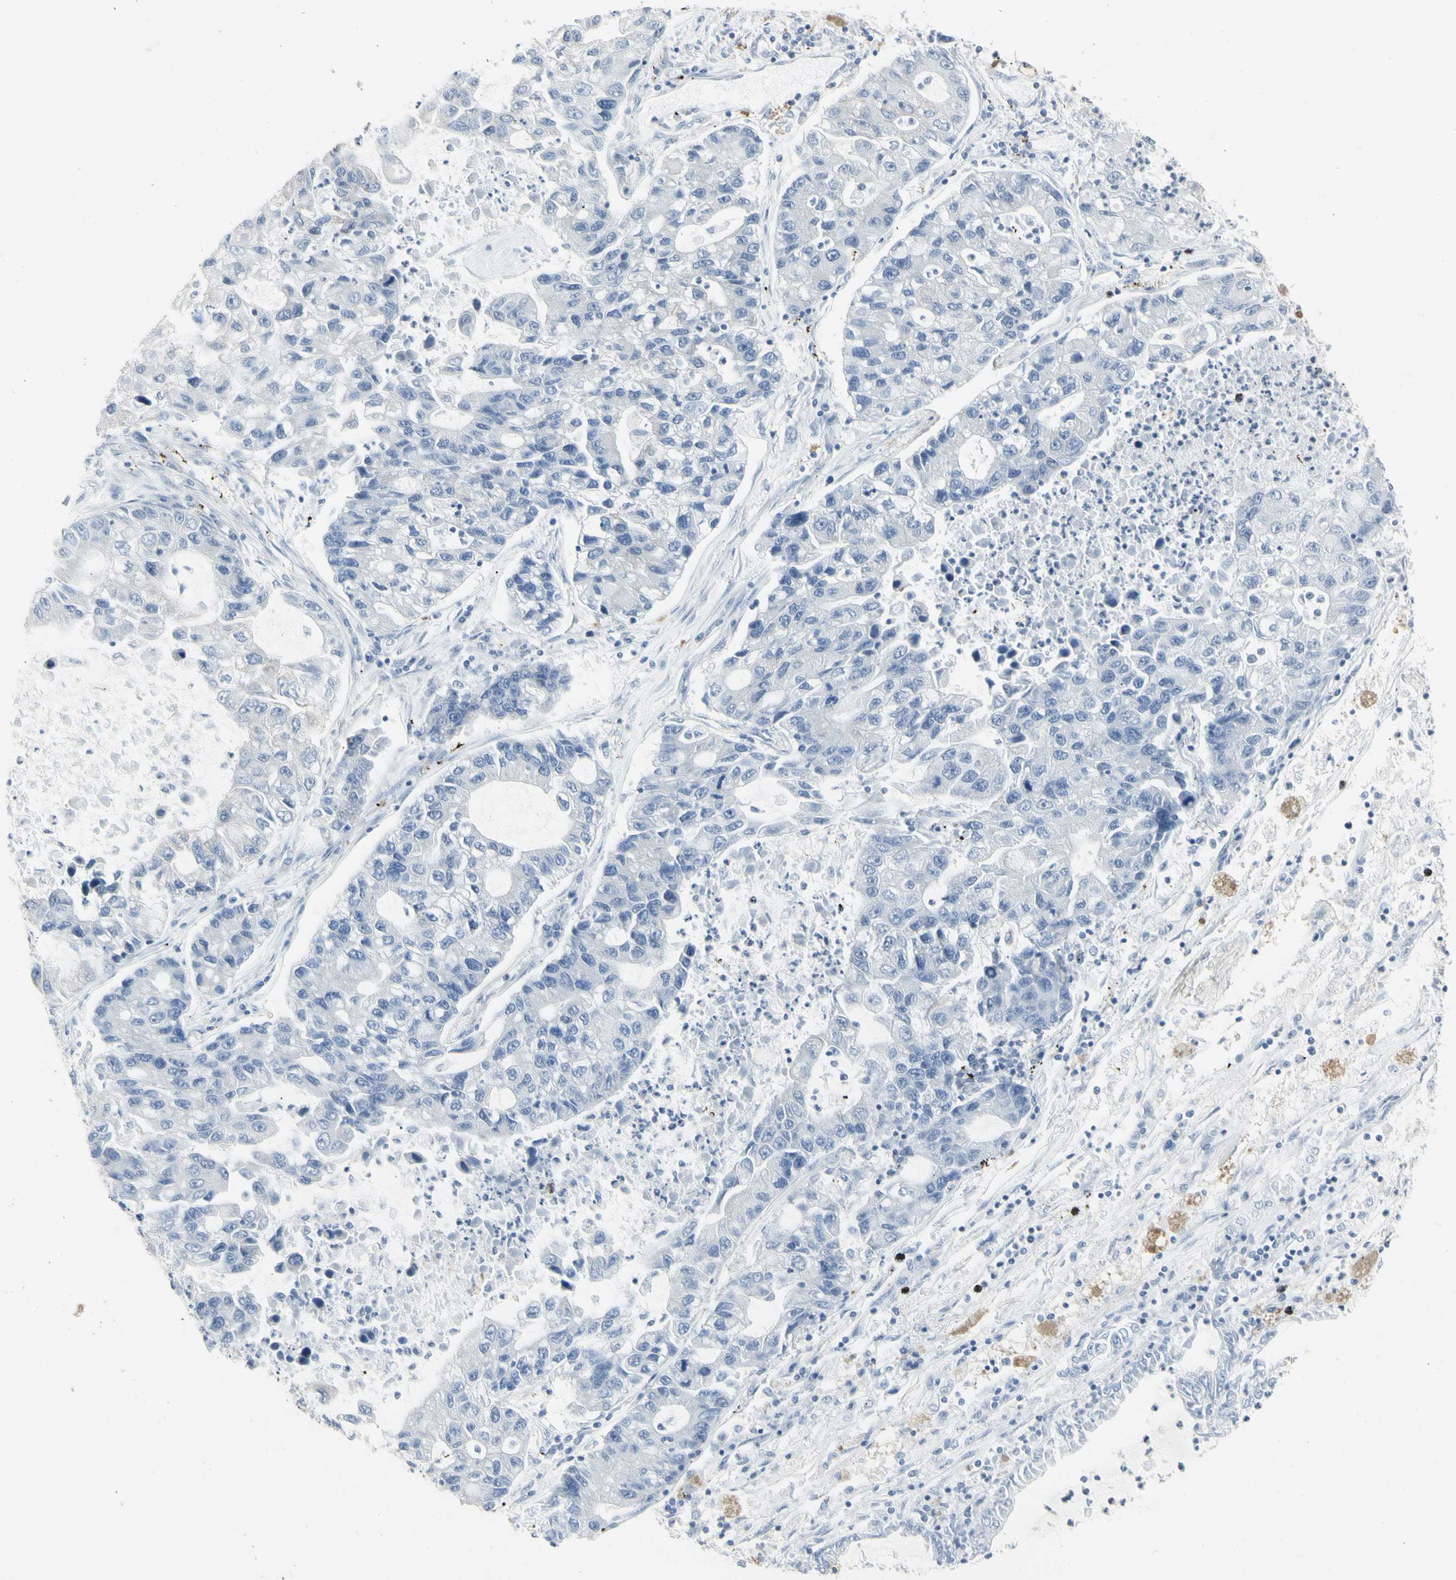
{"staining": {"intensity": "negative", "quantity": "none", "location": "none"}, "tissue": "lung cancer", "cell_type": "Tumor cells", "image_type": "cancer", "snomed": [{"axis": "morphology", "description": "Adenocarcinoma, NOS"}, {"axis": "topography", "description": "Lung"}], "caption": "Protein analysis of lung cancer shows no significant staining in tumor cells. (Brightfield microscopy of DAB (3,3'-diaminobenzidine) immunohistochemistry at high magnification).", "gene": "DHRS7B", "patient": {"sex": "female", "age": 51}}